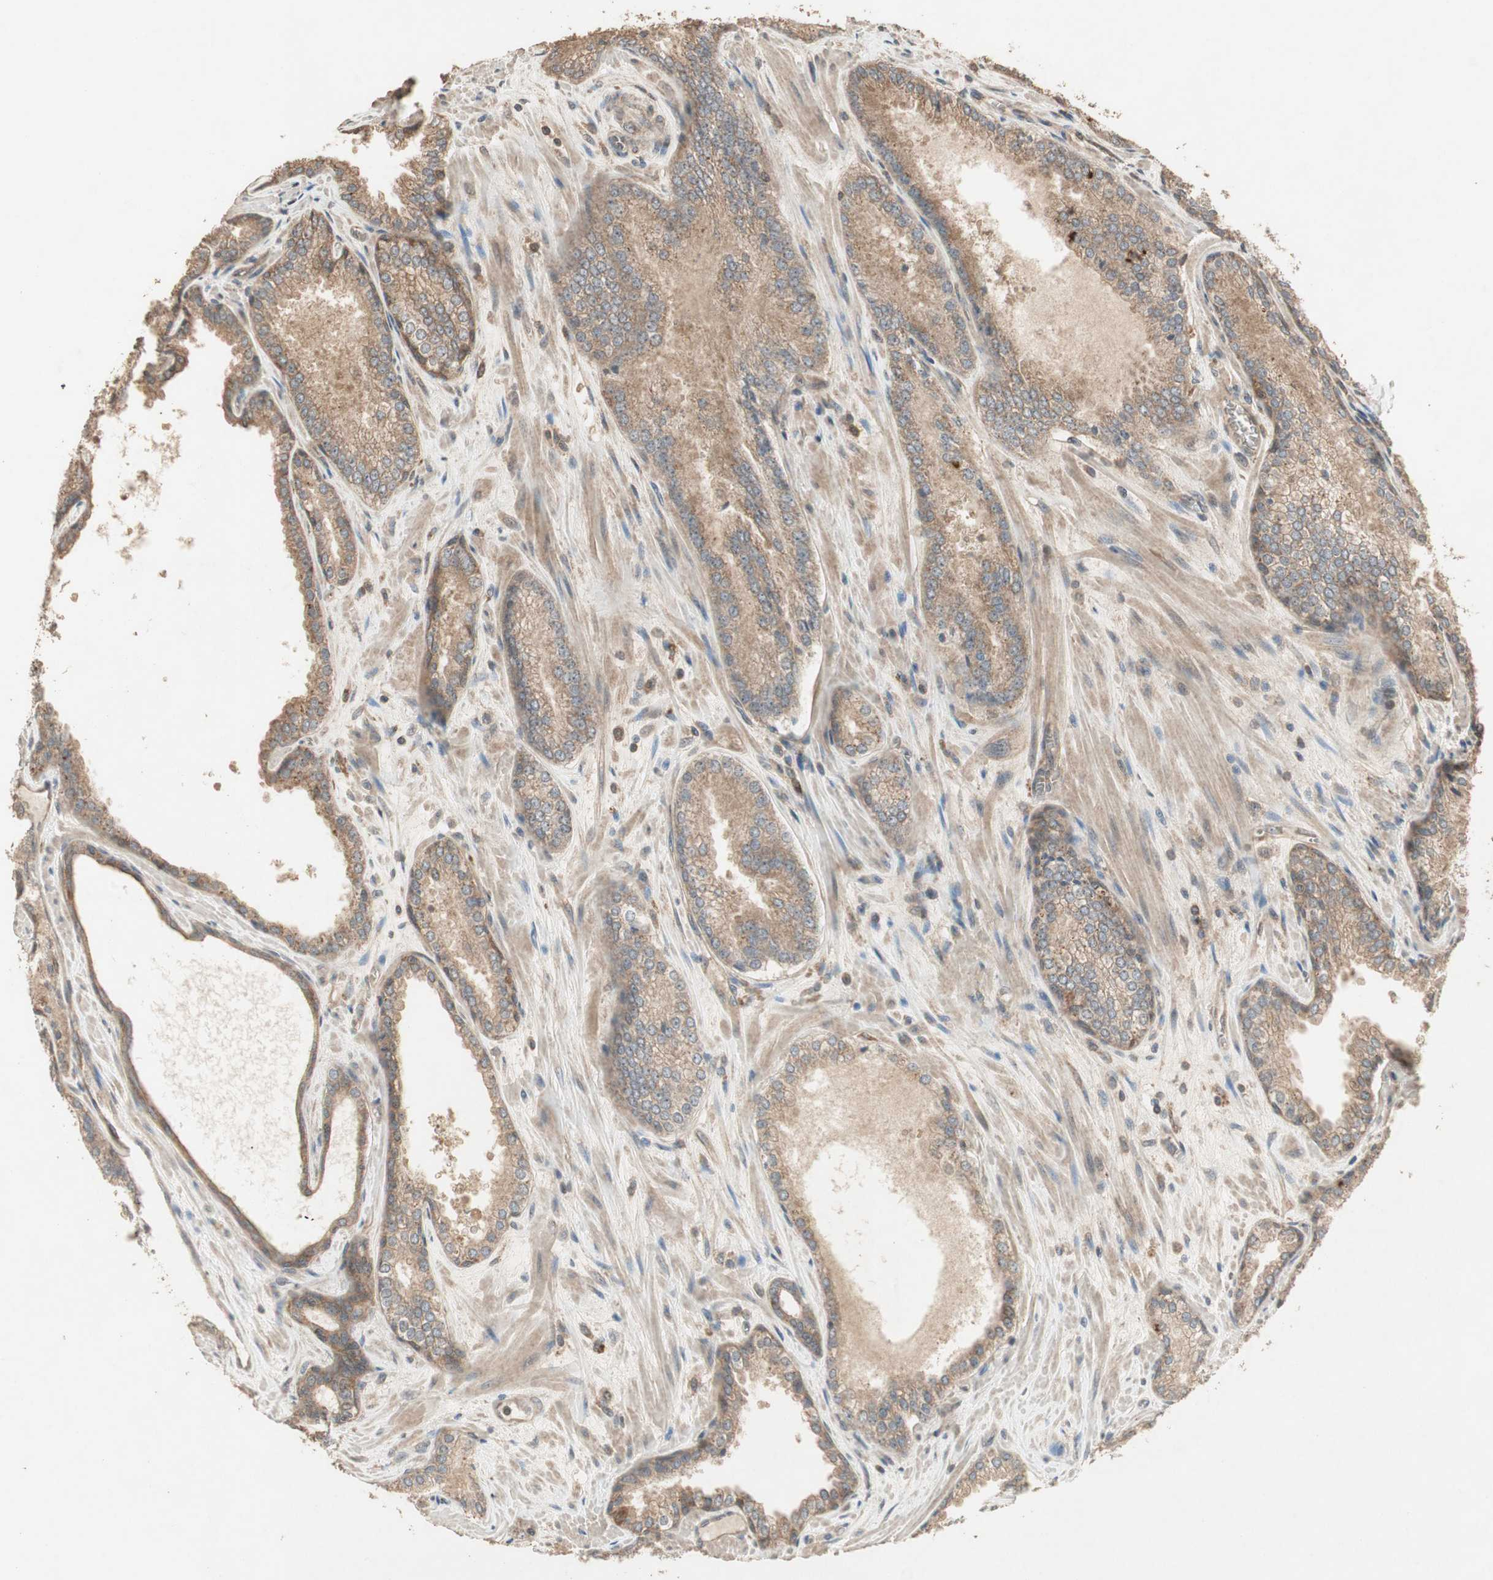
{"staining": {"intensity": "moderate", "quantity": ">75%", "location": "cytoplasmic/membranous"}, "tissue": "prostate cancer", "cell_type": "Tumor cells", "image_type": "cancer", "snomed": [{"axis": "morphology", "description": "Adenocarcinoma, Low grade"}, {"axis": "topography", "description": "Prostate"}], "caption": "Moderate cytoplasmic/membranous positivity is seen in approximately >75% of tumor cells in prostate low-grade adenocarcinoma. Immunohistochemistry (ihc) stains the protein of interest in brown and the nuclei are stained blue.", "gene": "UBAC1", "patient": {"sex": "male", "age": 60}}